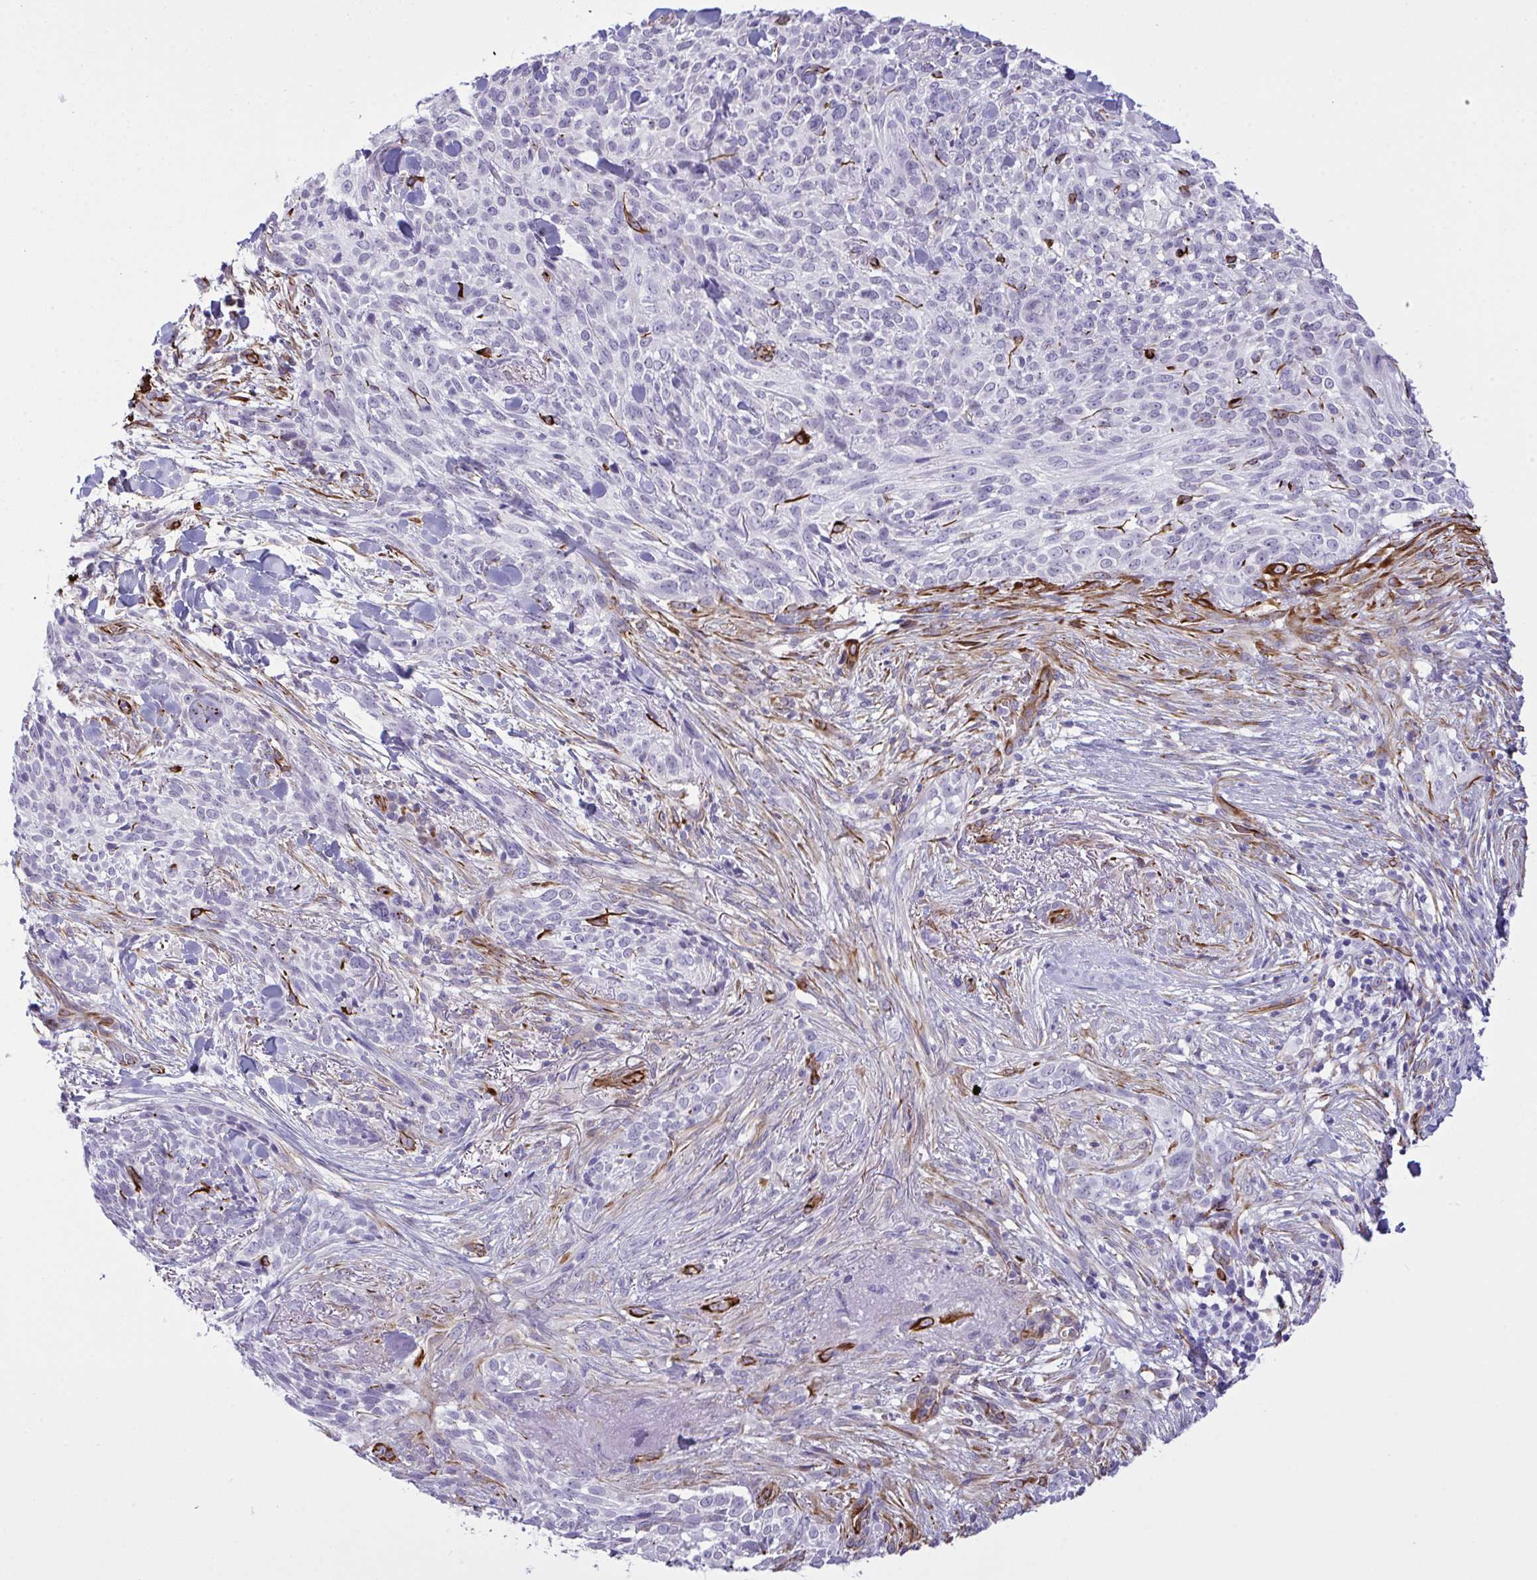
{"staining": {"intensity": "negative", "quantity": "none", "location": "none"}, "tissue": "skin cancer", "cell_type": "Tumor cells", "image_type": "cancer", "snomed": [{"axis": "morphology", "description": "Basal cell carcinoma"}, {"axis": "topography", "description": "Skin"}, {"axis": "topography", "description": "Skin of face"}], "caption": "Immunohistochemistry histopathology image of neoplastic tissue: human skin cancer stained with DAB shows no significant protein positivity in tumor cells. (DAB immunohistochemistry, high magnification).", "gene": "SLC35B1", "patient": {"sex": "female", "age": 90}}